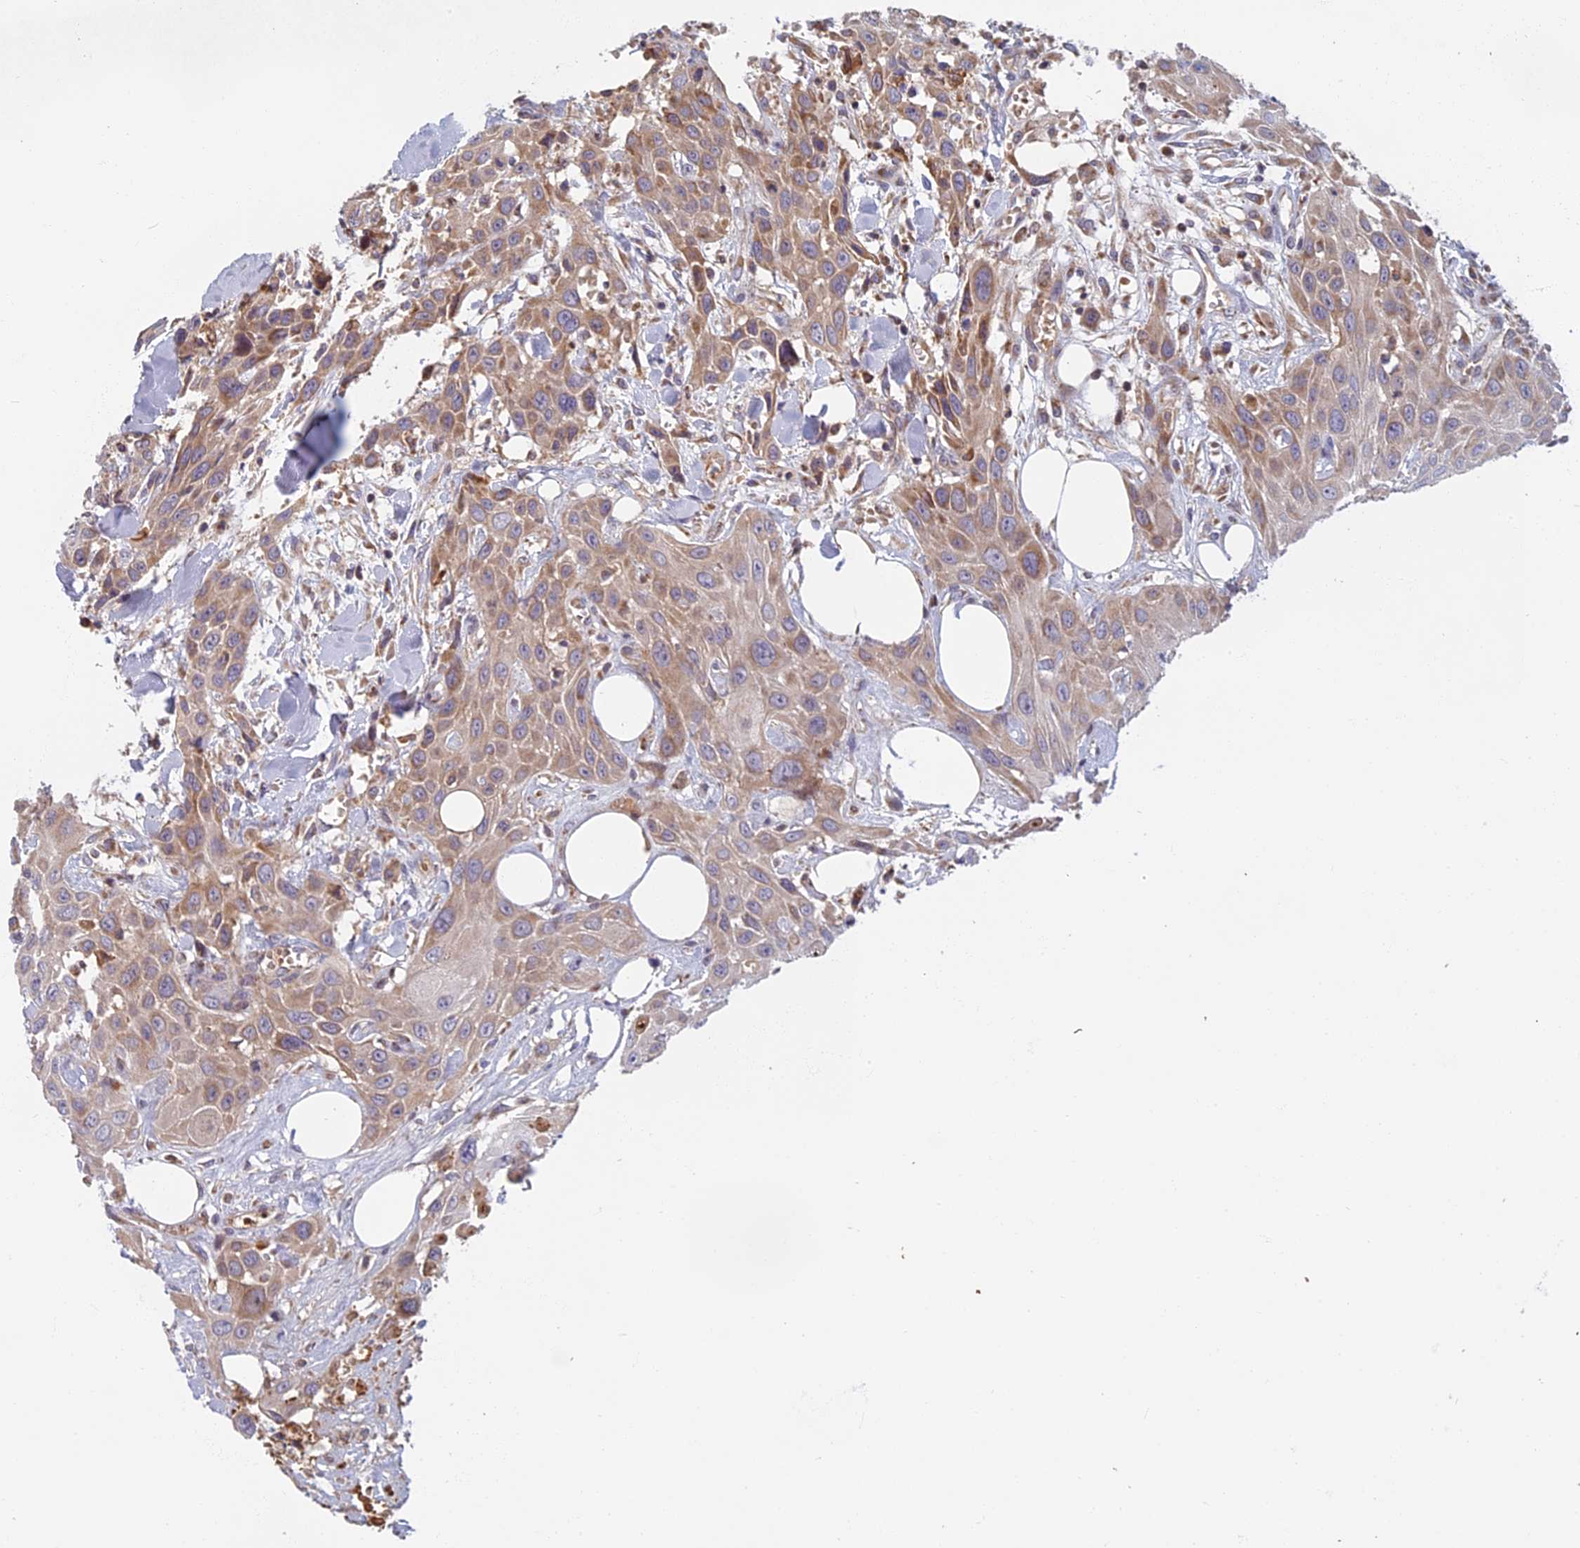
{"staining": {"intensity": "moderate", "quantity": "25%-75%", "location": "cytoplasmic/membranous"}, "tissue": "head and neck cancer", "cell_type": "Tumor cells", "image_type": "cancer", "snomed": [{"axis": "morphology", "description": "Squamous cell carcinoma, NOS"}, {"axis": "topography", "description": "Head-Neck"}], "caption": "A brown stain labels moderate cytoplasmic/membranous staining of a protein in head and neck cancer (squamous cell carcinoma) tumor cells.", "gene": "EDAR", "patient": {"sex": "male", "age": 81}}